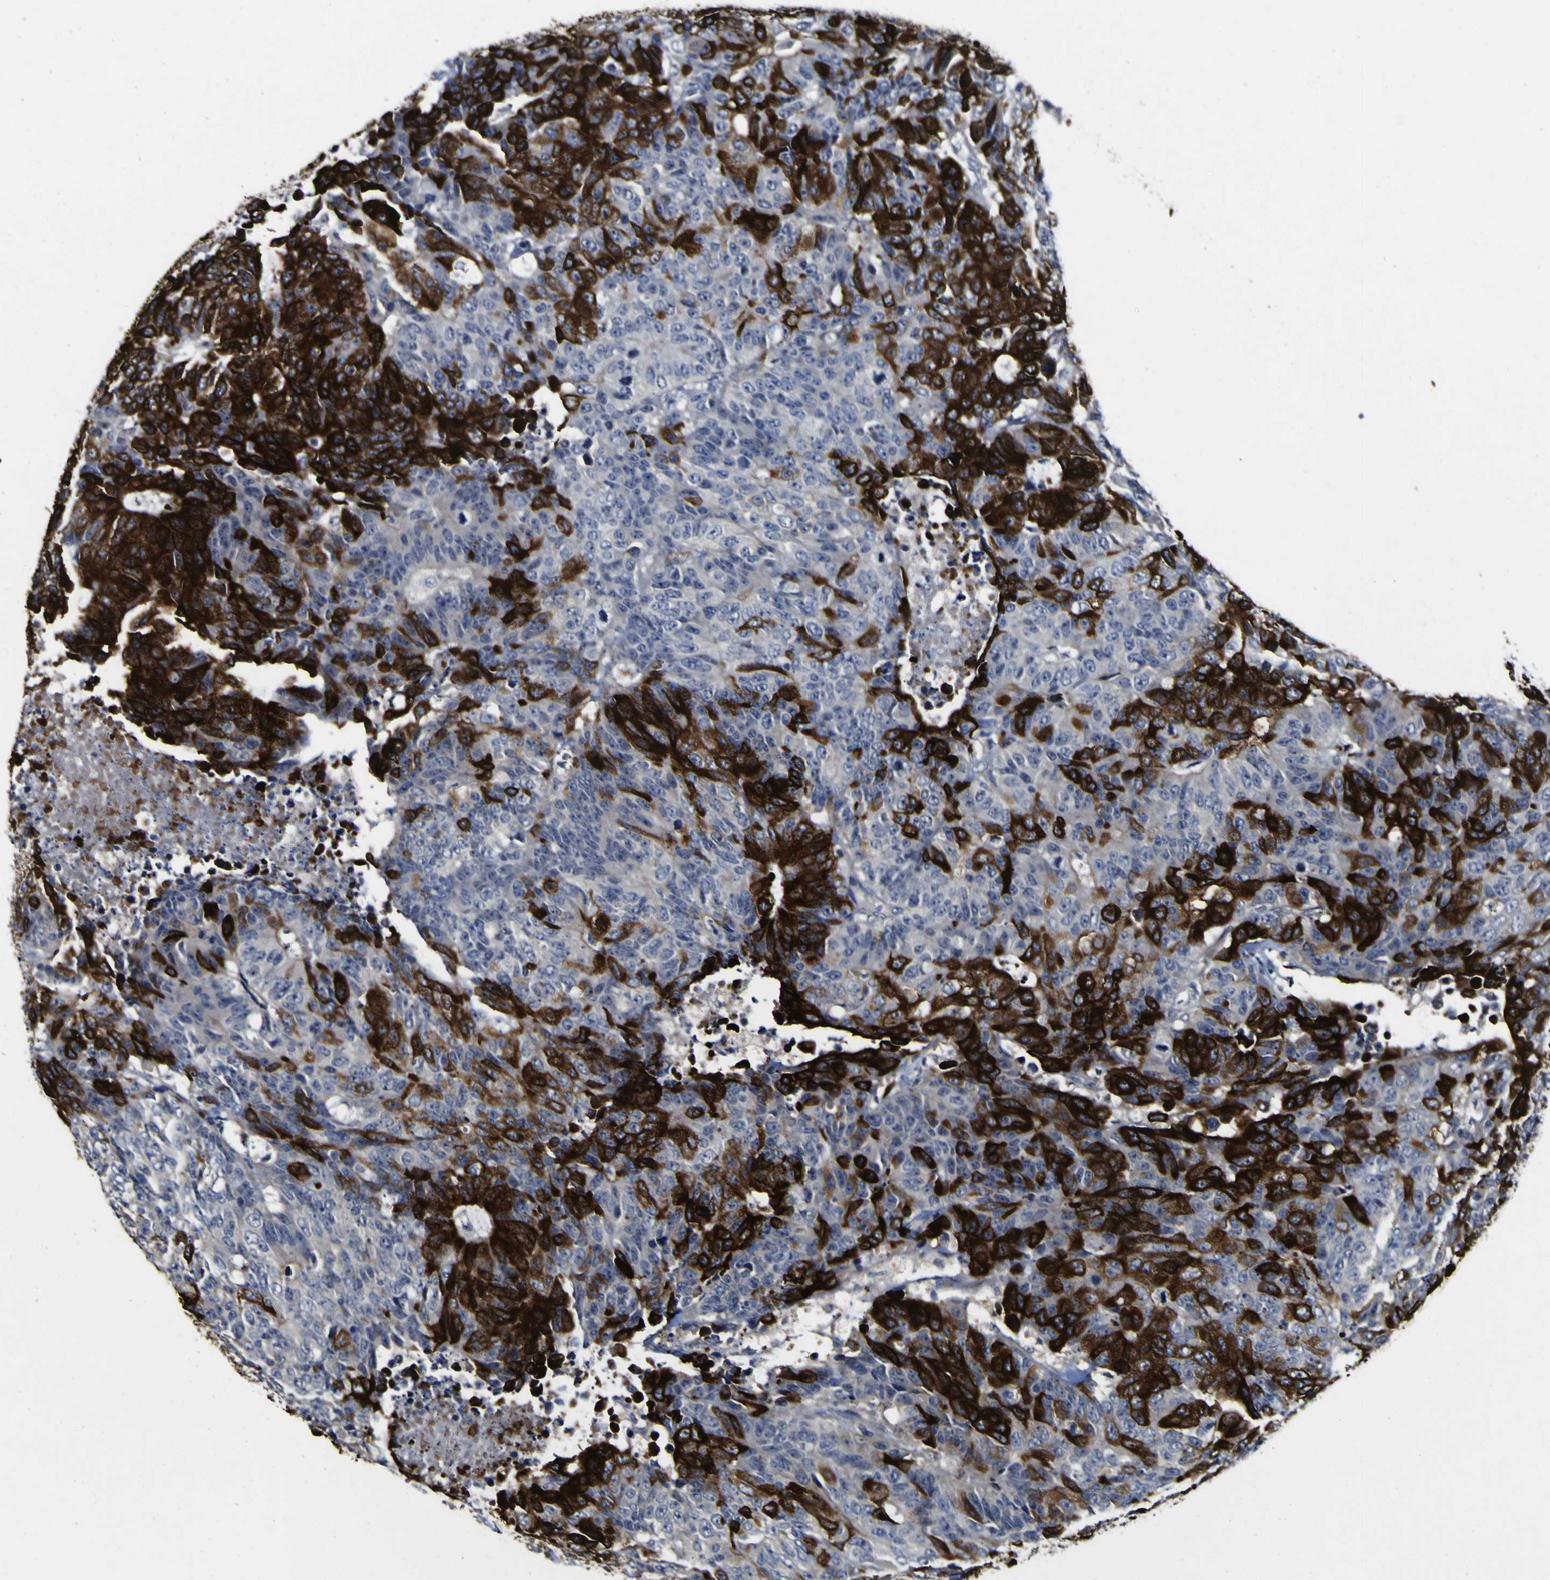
{"staining": {"intensity": "strong", "quantity": "25%-75%", "location": "cytoplasmic/membranous"}, "tissue": "colorectal cancer", "cell_type": "Tumor cells", "image_type": "cancer", "snomed": [{"axis": "morphology", "description": "Adenocarcinoma, NOS"}, {"axis": "topography", "description": "Colon"}], "caption": "Immunohistochemistry of human adenocarcinoma (colorectal) demonstrates high levels of strong cytoplasmic/membranous staining in about 25%-75% of tumor cells.", "gene": "CCL2", "patient": {"sex": "female", "age": 86}}